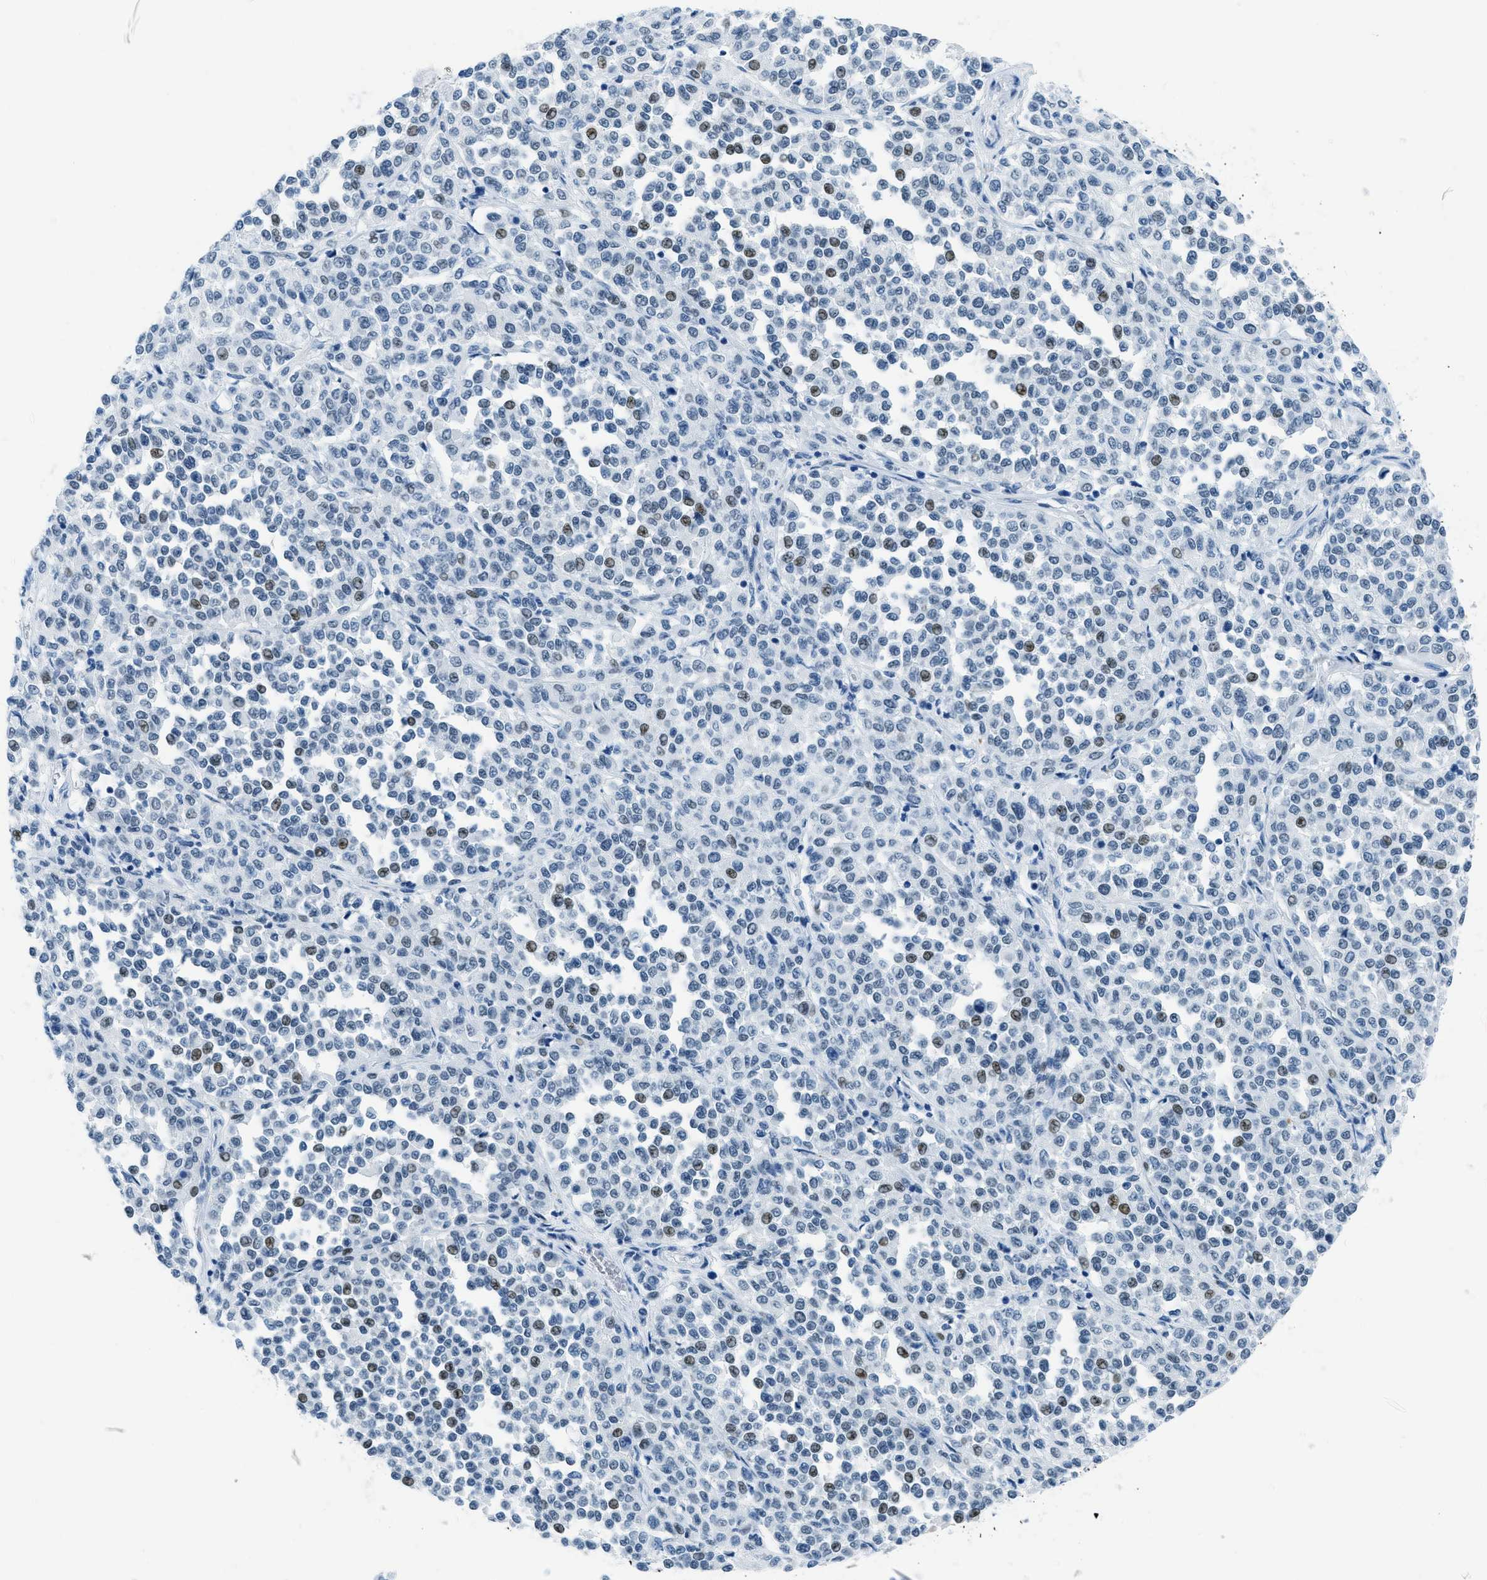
{"staining": {"intensity": "moderate", "quantity": "25%-75%", "location": "nuclear"}, "tissue": "melanoma", "cell_type": "Tumor cells", "image_type": "cancer", "snomed": [{"axis": "morphology", "description": "Malignant melanoma, Metastatic site"}, {"axis": "topography", "description": "Pancreas"}], "caption": "Moderate nuclear protein positivity is seen in approximately 25%-75% of tumor cells in melanoma.", "gene": "PLA2G2A", "patient": {"sex": "female", "age": 30}}